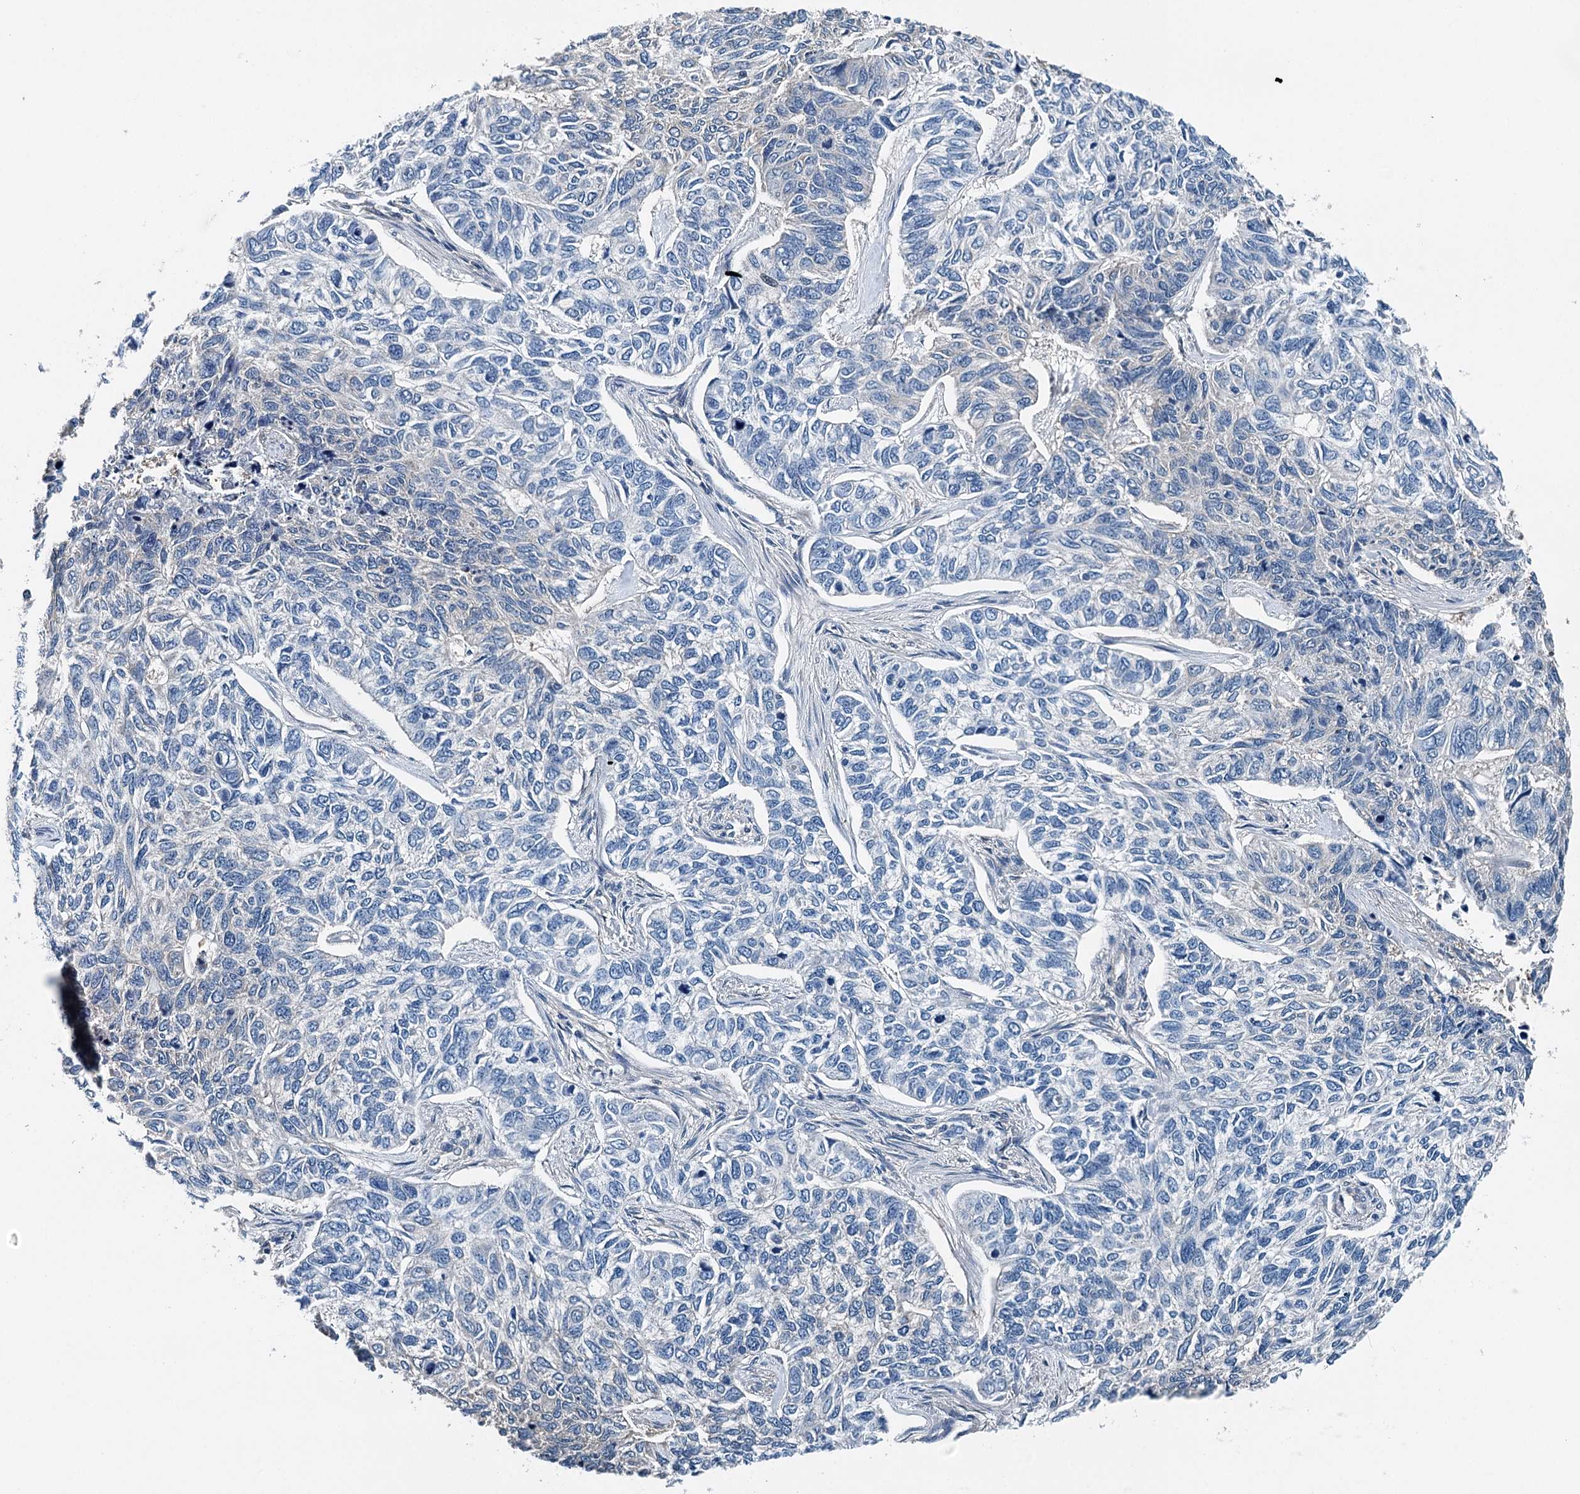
{"staining": {"intensity": "negative", "quantity": "none", "location": "none"}, "tissue": "skin cancer", "cell_type": "Tumor cells", "image_type": "cancer", "snomed": [{"axis": "morphology", "description": "Basal cell carcinoma"}, {"axis": "topography", "description": "Skin"}], "caption": "An image of human skin cancer is negative for staining in tumor cells. The staining is performed using DAB brown chromogen with nuclei counter-stained in using hematoxylin.", "gene": "BHMT", "patient": {"sex": "female", "age": 65}}